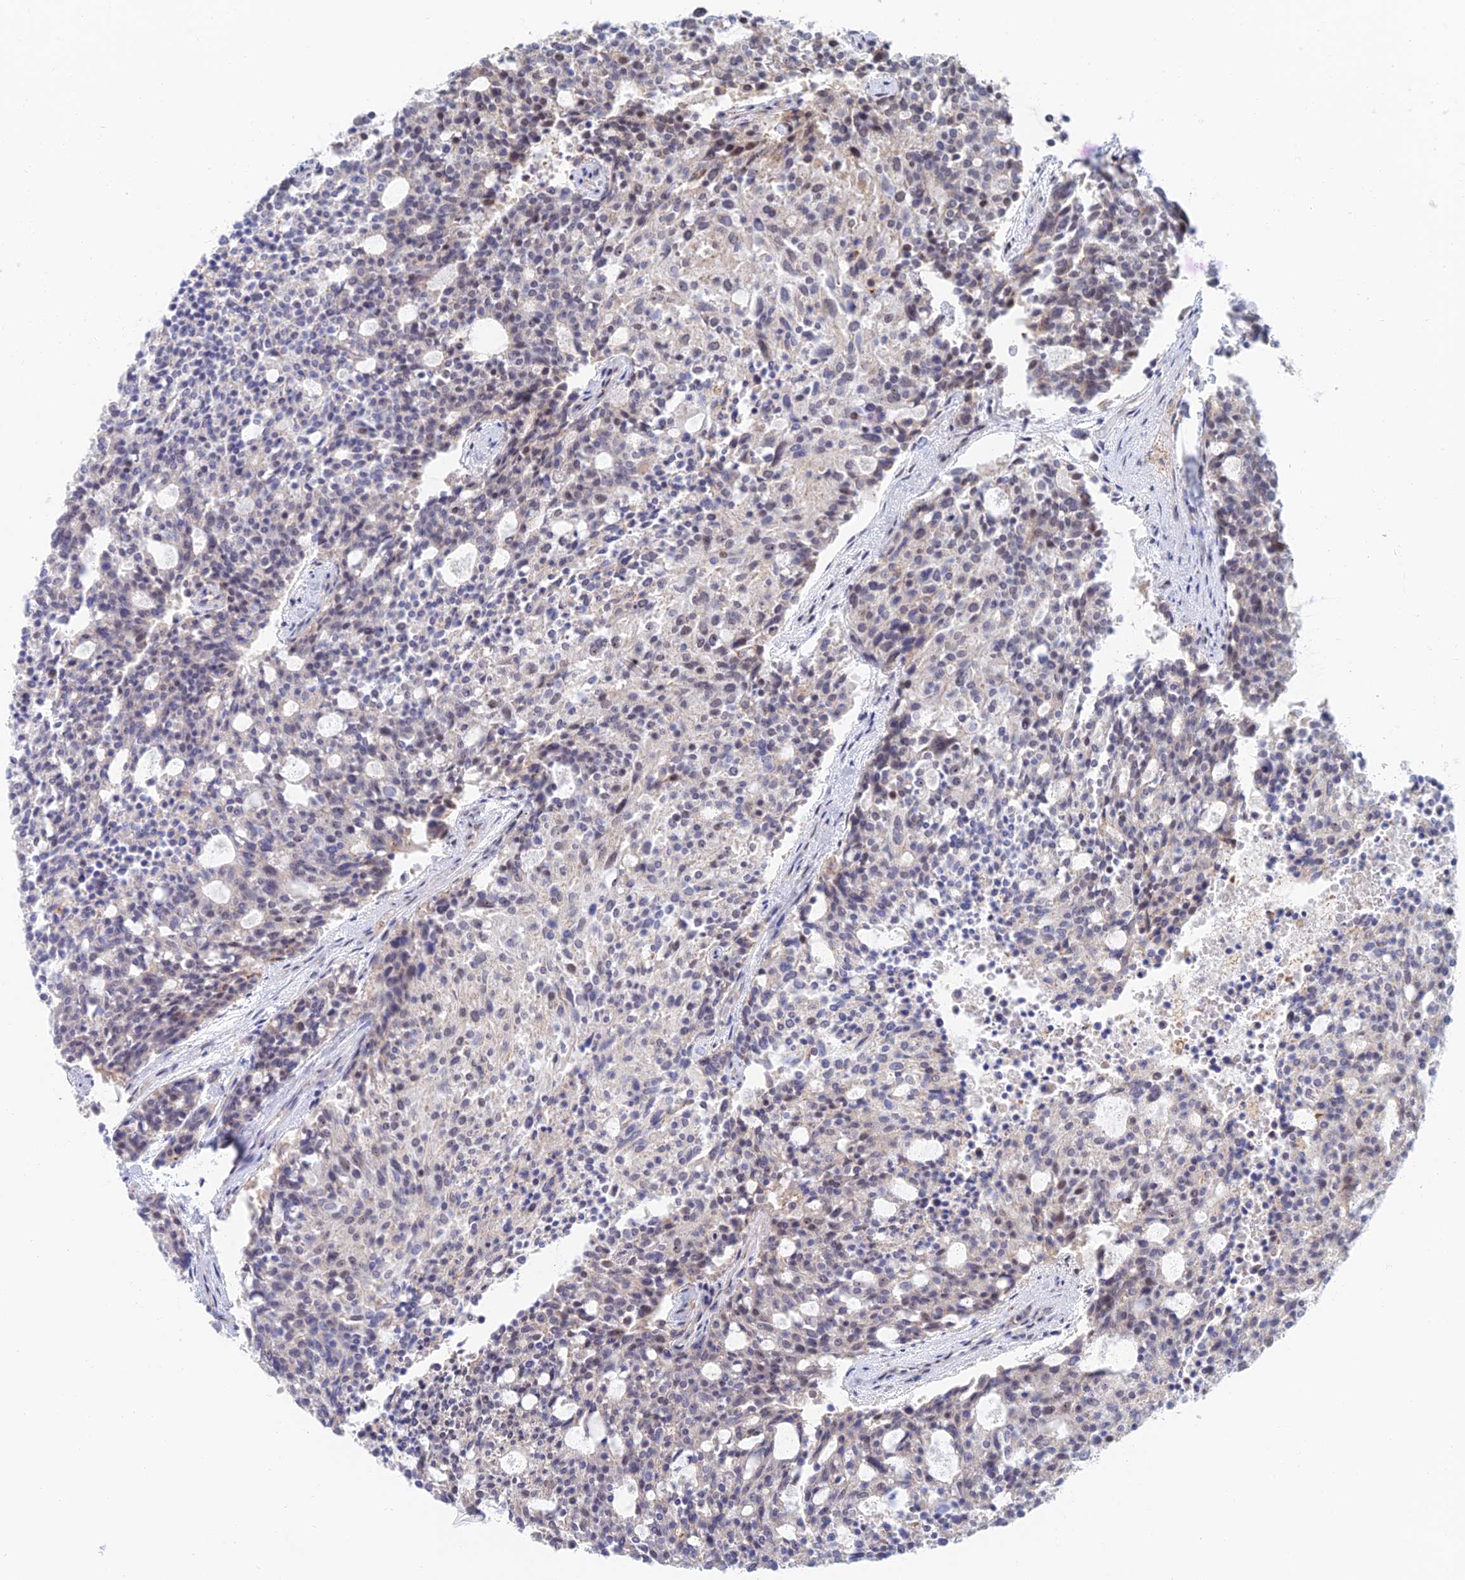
{"staining": {"intensity": "negative", "quantity": "none", "location": "none"}, "tissue": "carcinoid", "cell_type": "Tumor cells", "image_type": "cancer", "snomed": [{"axis": "morphology", "description": "Carcinoid, malignant, NOS"}, {"axis": "topography", "description": "Pancreas"}], "caption": "The photomicrograph exhibits no staining of tumor cells in carcinoid (malignant). Nuclei are stained in blue.", "gene": "ZUP1", "patient": {"sex": "female", "age": 54}}